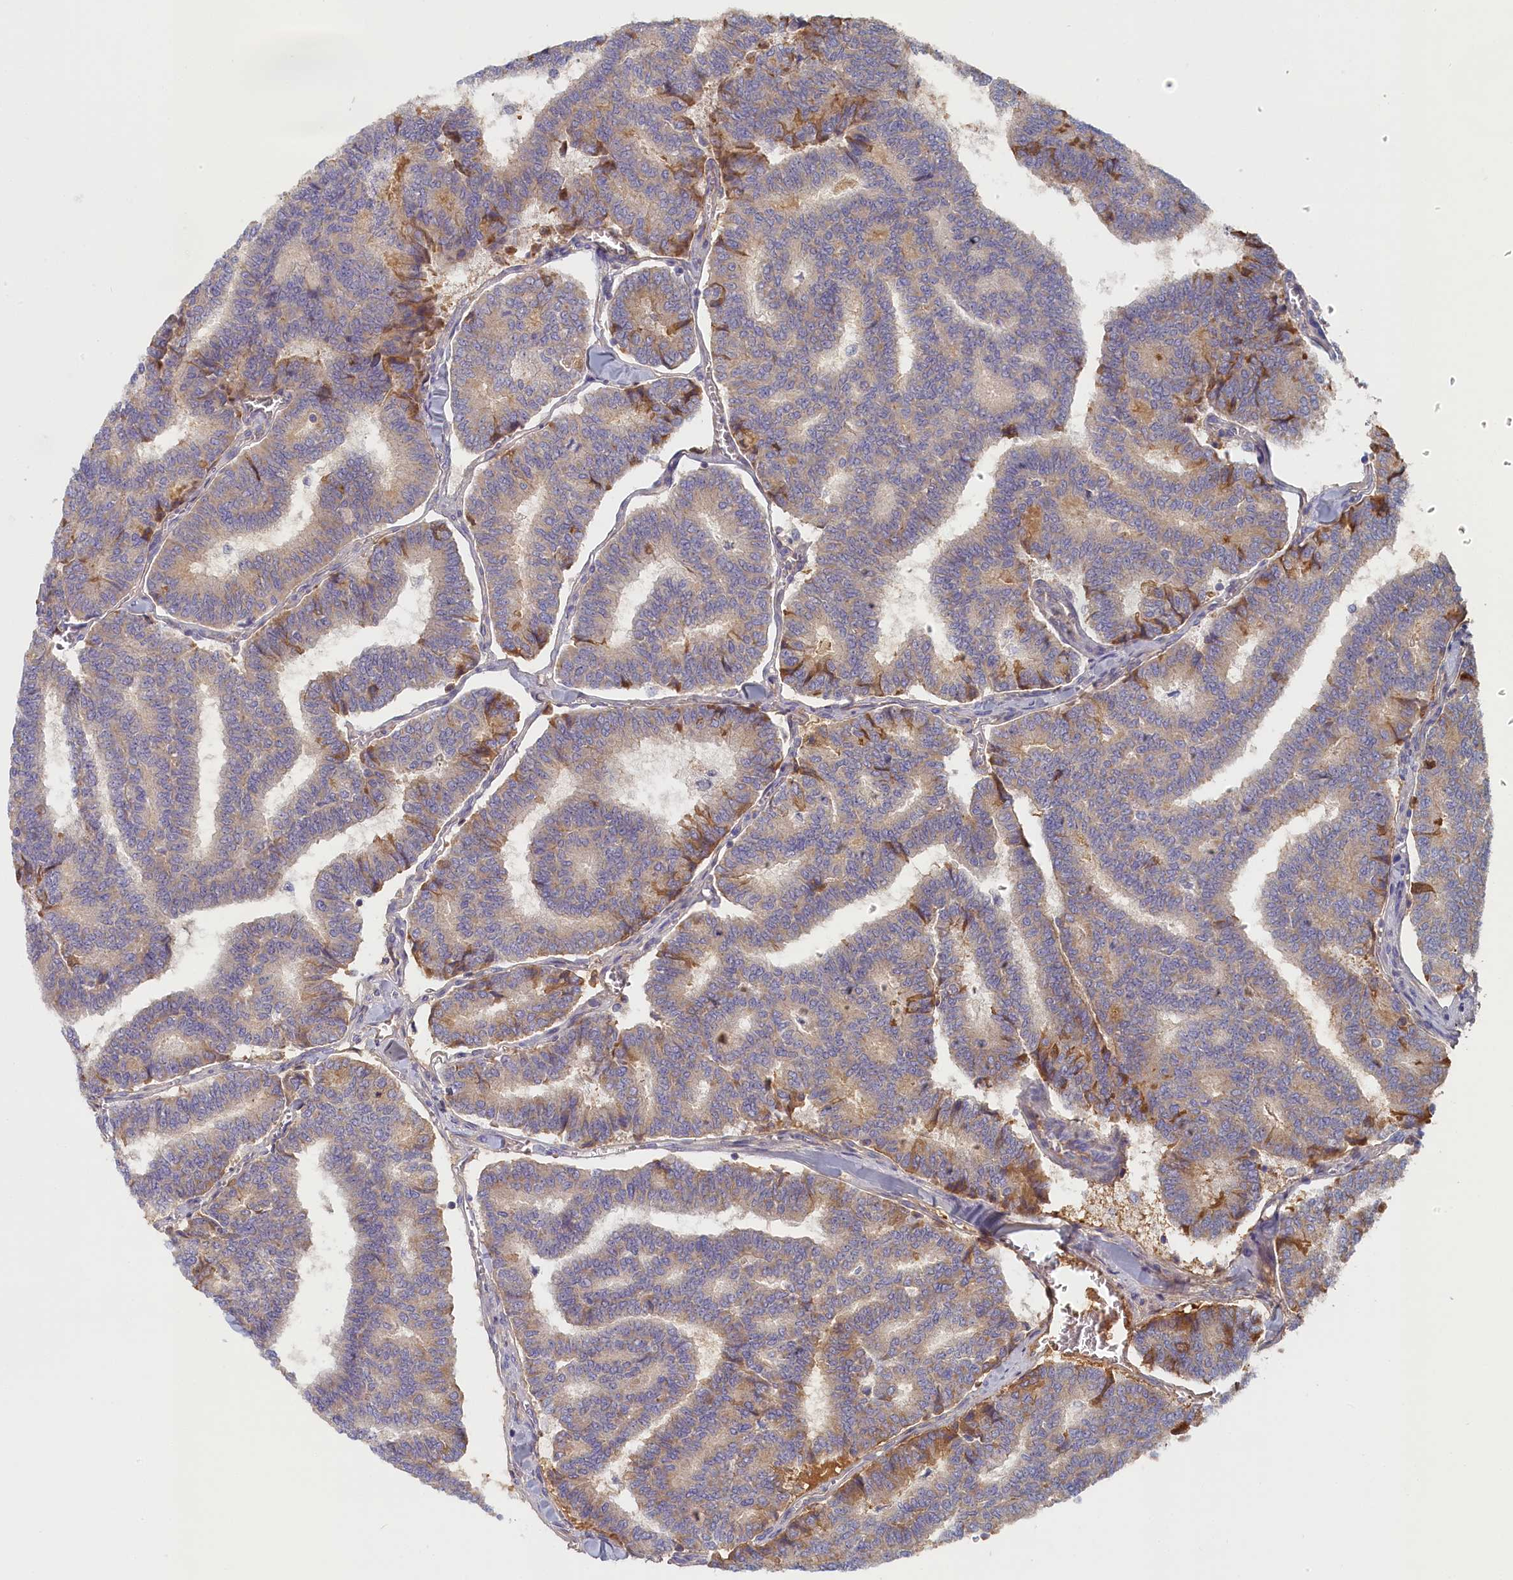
{"staining": {"intensity": "moderate", "quantity": "<25%", "location": "cytoplasmic/membranous"}, "tissue": "thyroid cancer", "cell_type": "Tumor cells", "image_type": "cancer", "snomed": [{"axis": "morphology", "description": "Papillary adenocarcinoma, NOS"}, {"axis": "topography", "description": "Thyroid gland"}], "caption": "An IHC micrograph of neoplastic tissue is shown. Protein staining in brown labels moderate cytoplasmic/membranous positivity in thyroid cancer (papillary adenocarcinoma) within tumor cells.", "gene": "STX16", "patient": {"sex": "female", "age": 35}}